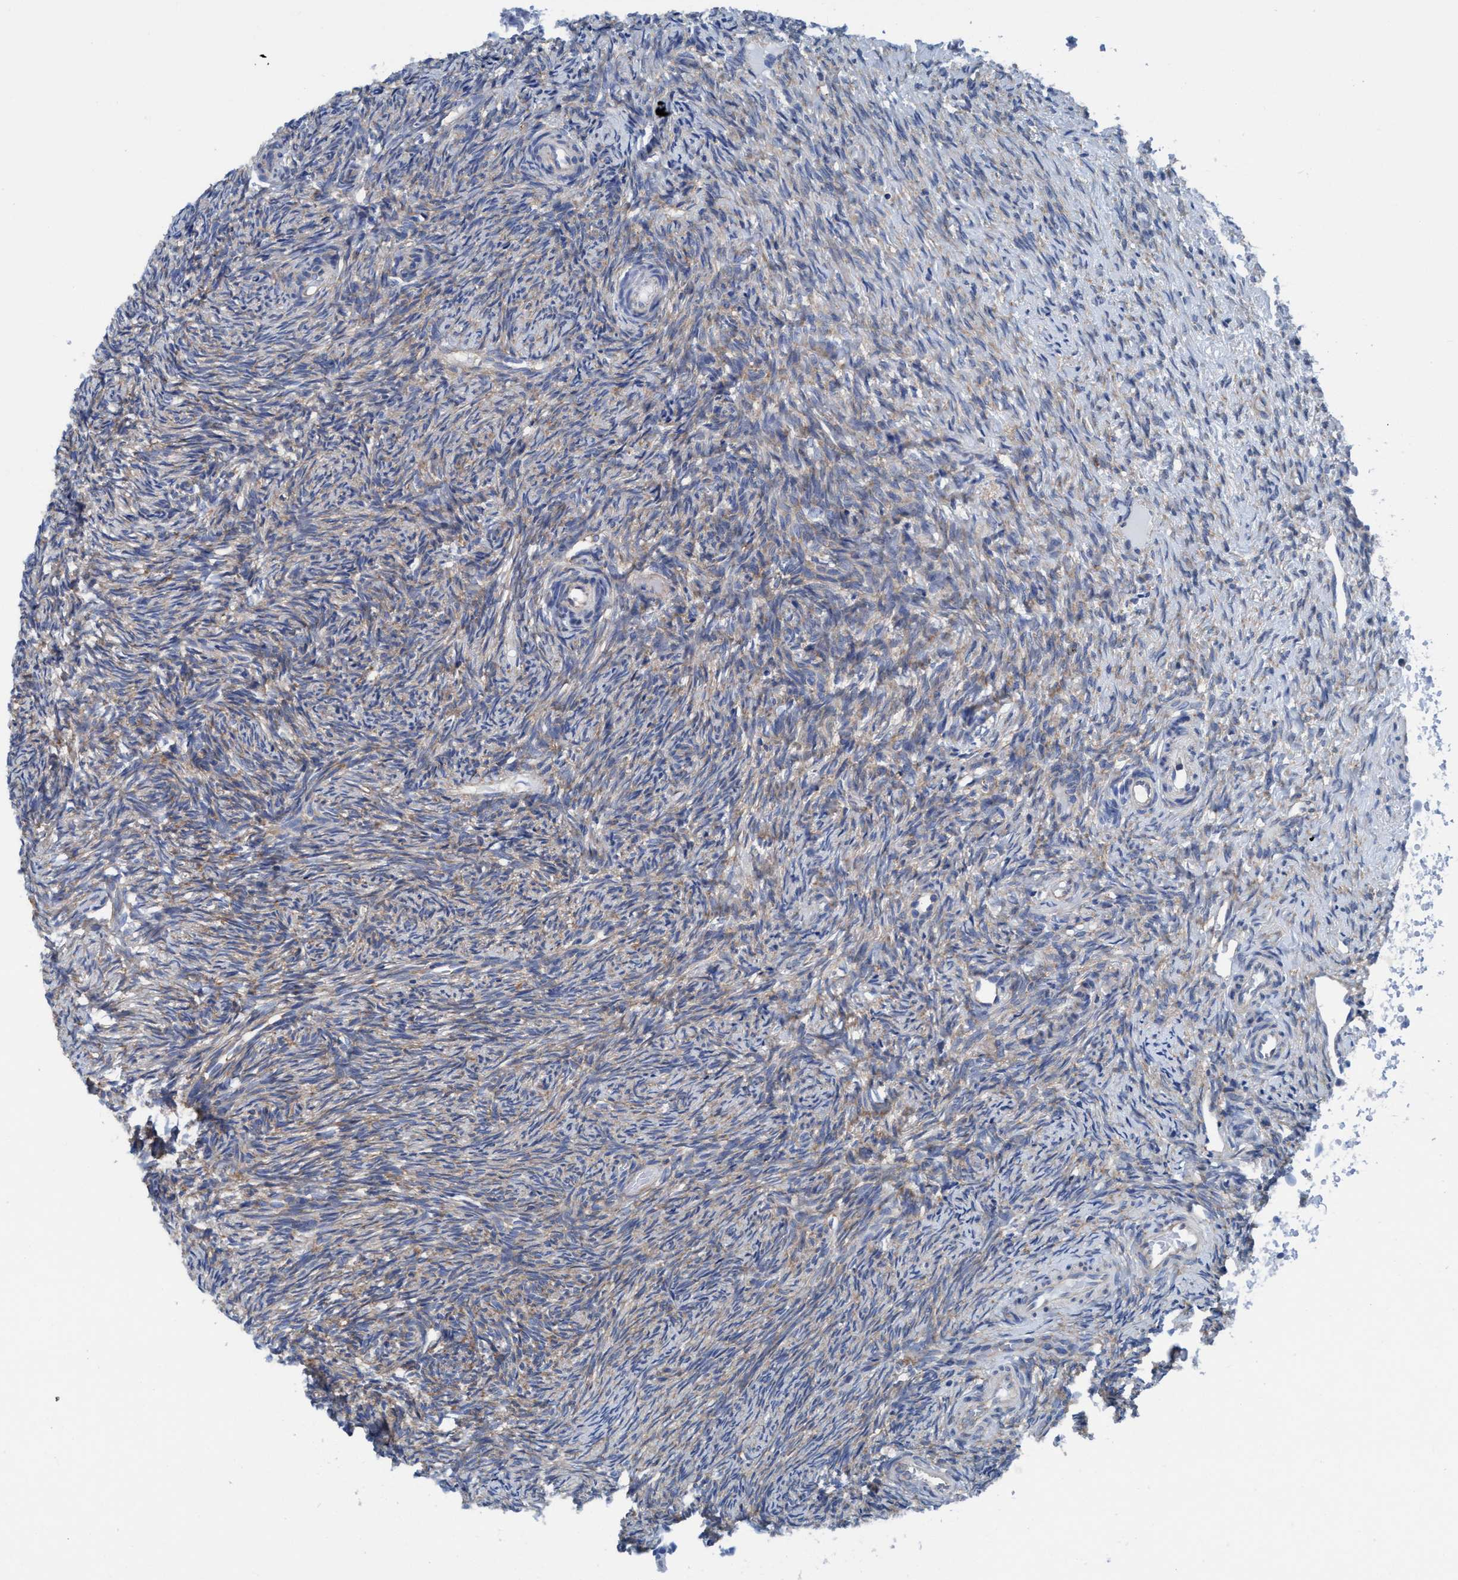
{"staining": {"intensity": "weak", "quantity": ">75%", "location": "cytoplasmic/membranous"}, "tissue": "ovary", "cell_type": "Follicle cells", "image_type": "normal", "snomed": [{"axis": "morphology", "description": "Normal tissue, NOS"}, {"axis": "topography", "description": "Ovary"}], "caption": "The immunohistochemical stain labels weak cytoplasmic/membranous staining in follicle cells of unremarkable ovary.", "gene": "NMT1", "patient": {"sex": "female", "age": 41}}